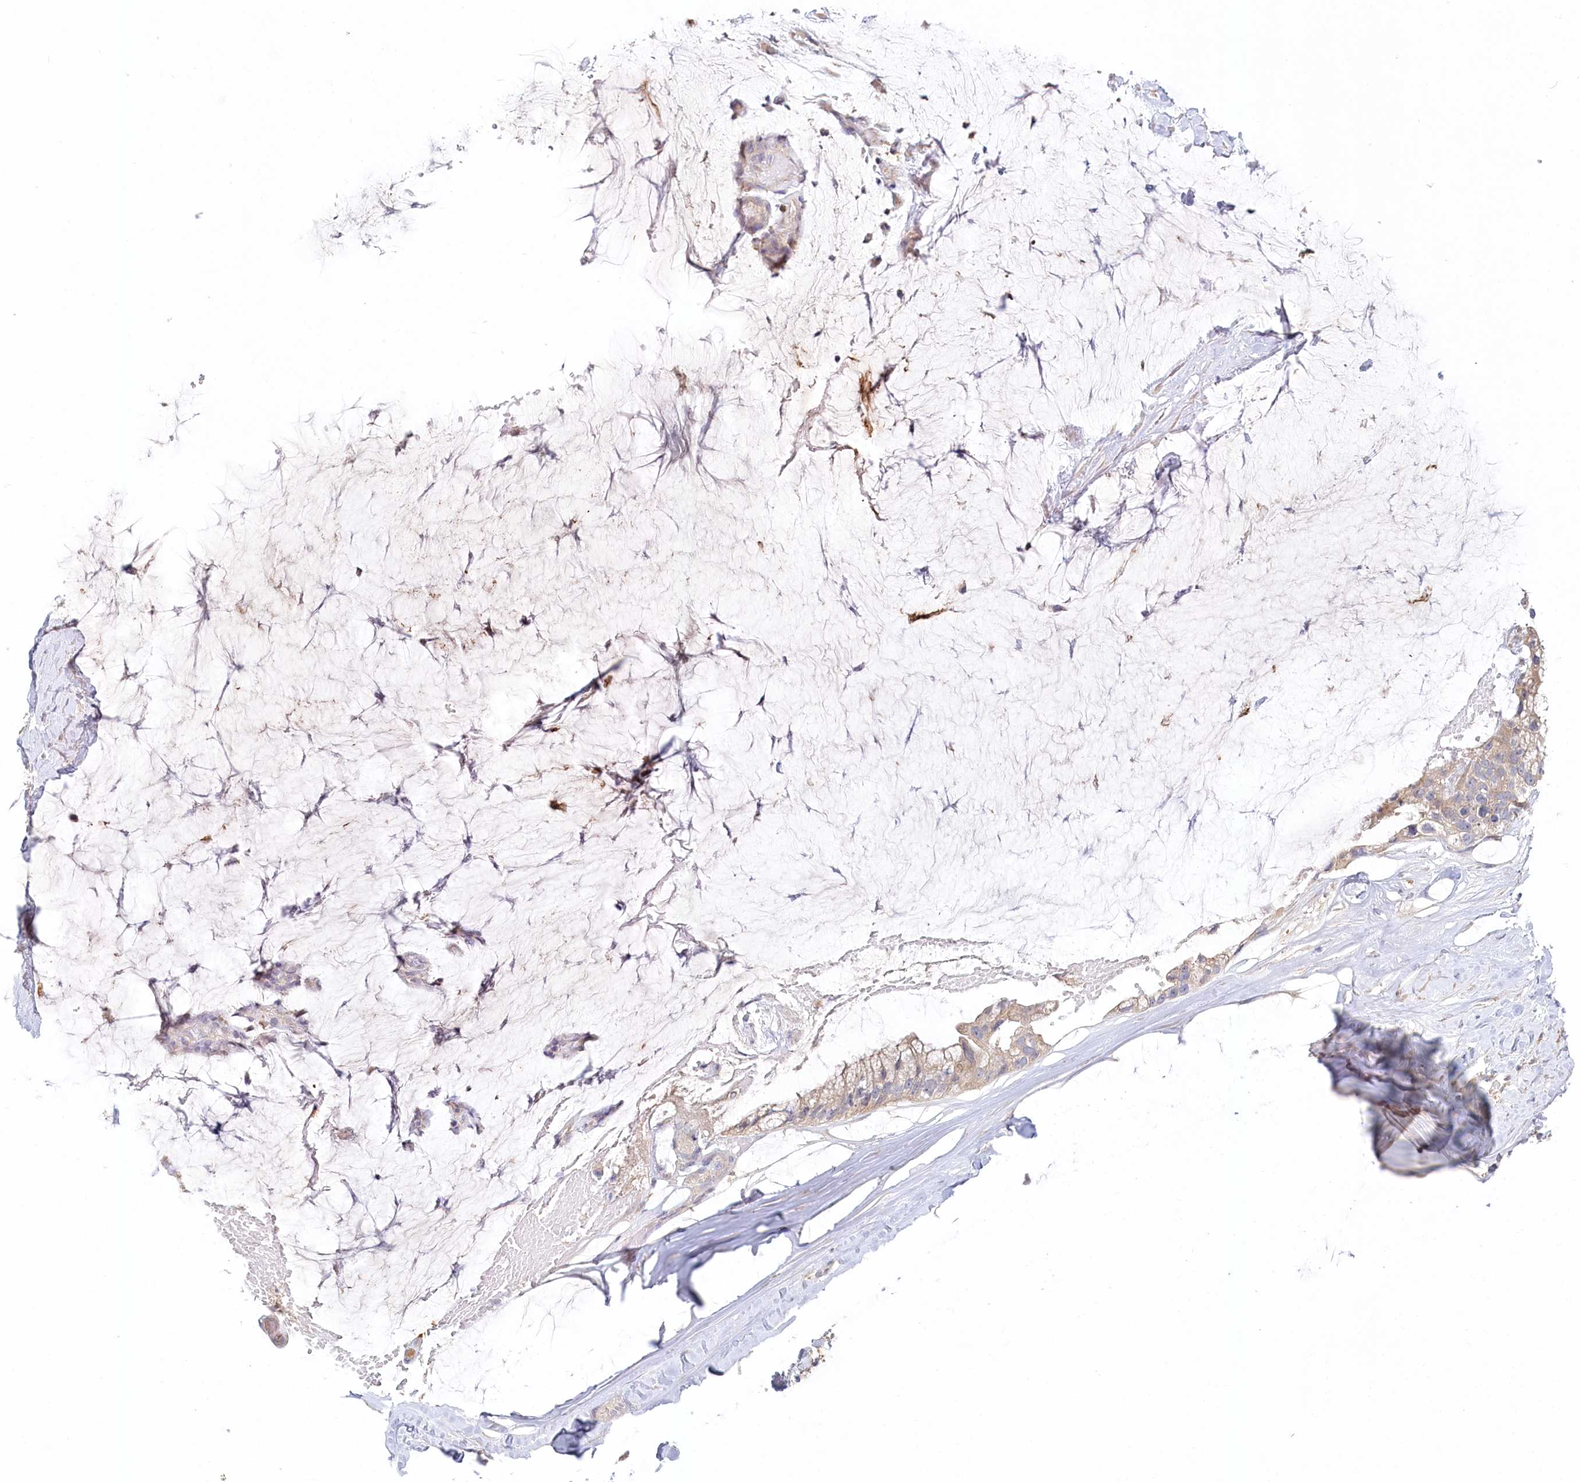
{"staining": {"intensity": "moderate", "quantity": "25%-75%", "location": "cytoplasmic/membranous"}, "tissue": "ovarian cancer", "cell_type": "Tumor cells", "image_type": "cancer", "snomed": [{"axis": "morphology", "description": "Cystadenocarcinoma, mucinous, NOS"}, {"axis": "topography", "description": "Ovary"}], "caption": "The image displays staining of ovarian cancer (mucinous cystadenocarcinoma), revealing moderate cytoplasmic/membranous protein positivity (brown color) within tumor cells.", "gene": "VSIG1", "patient": {"sex": "female", "age": 39}}